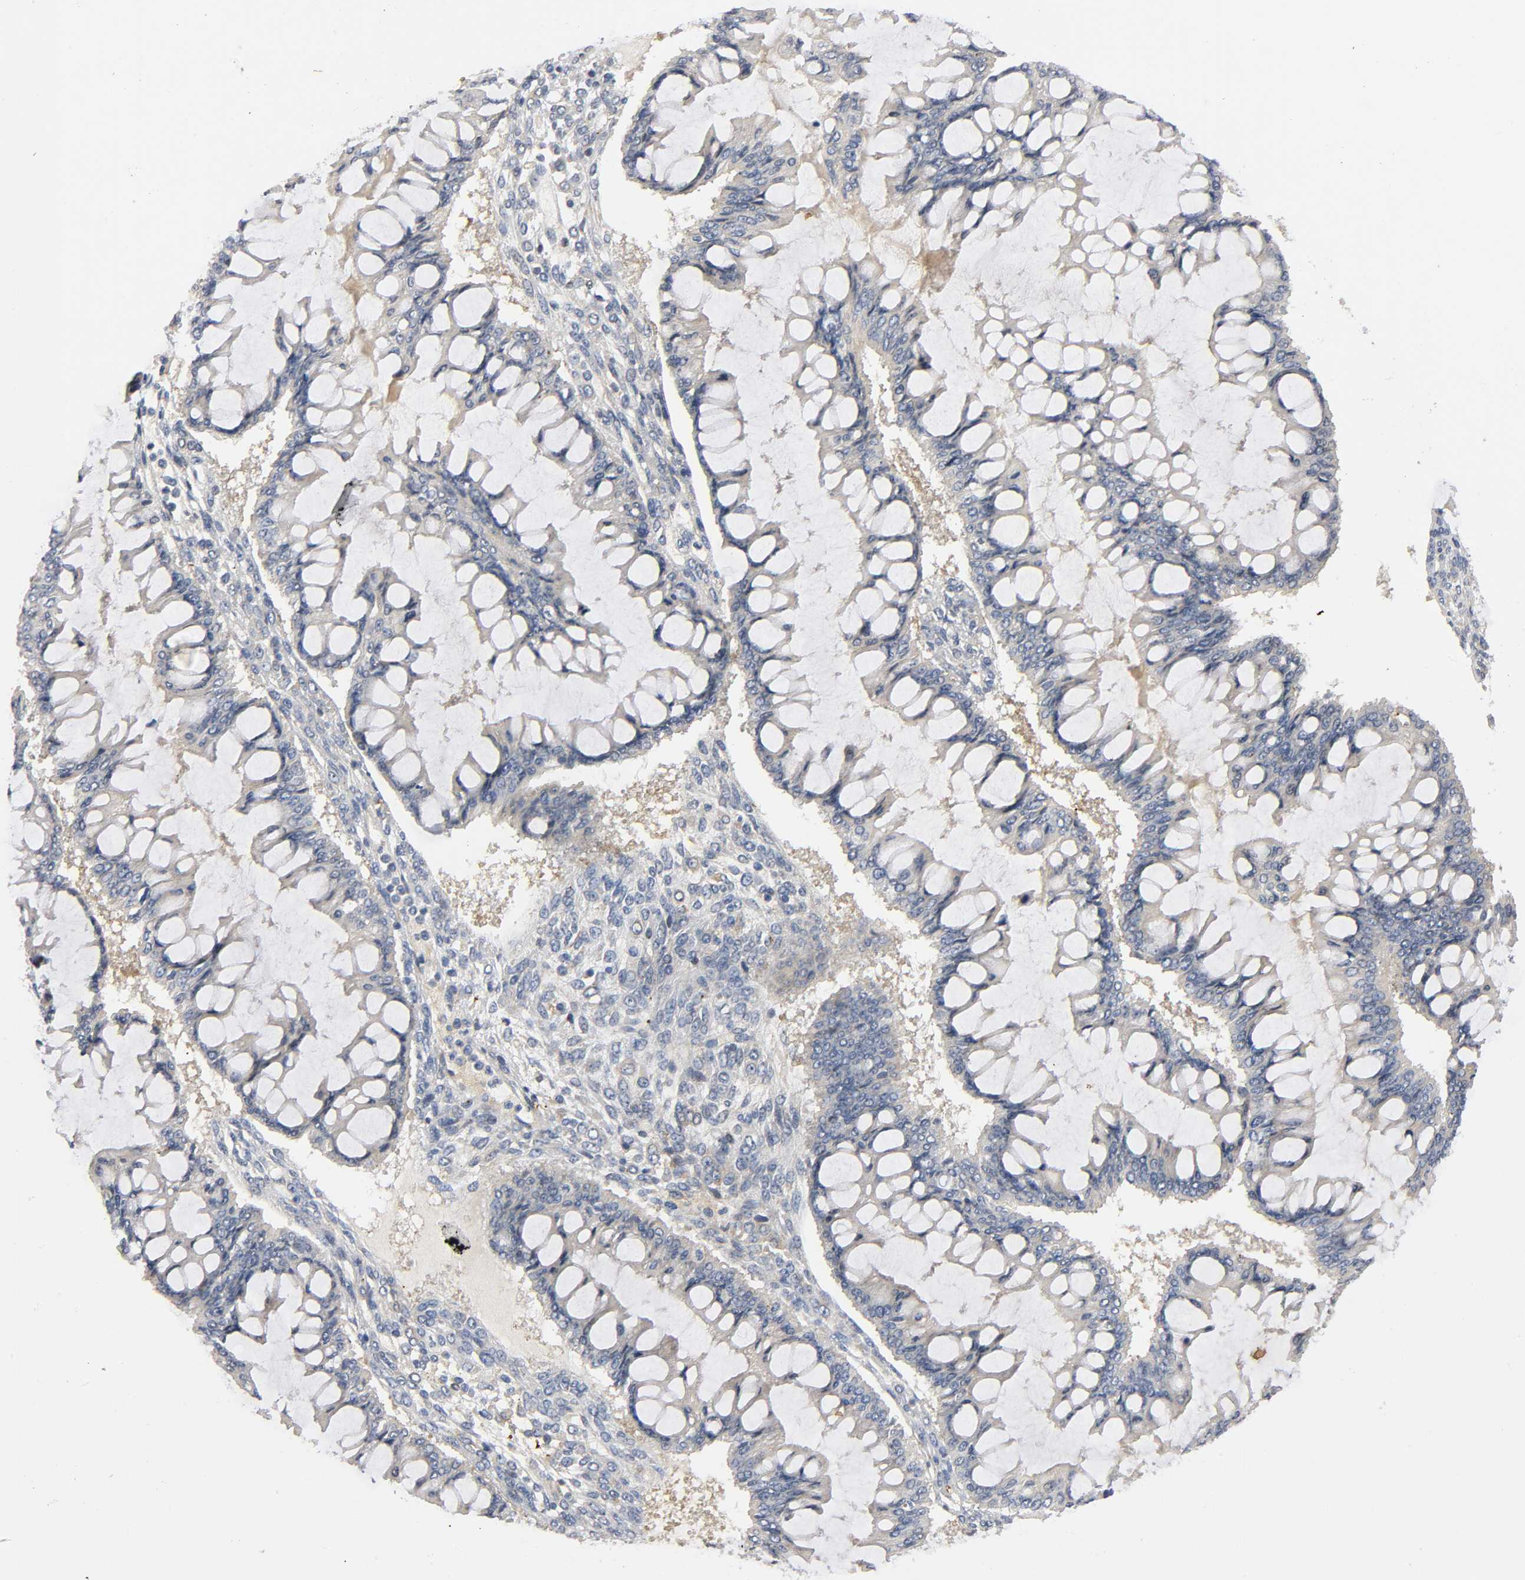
{"staining": {"intensity": "weak", "quantity": ">75%", "location": "cytoplasmic/membranous"}, "tissue": "ovarian cancer", "cell_type": "Tumor cells", "image_type": "cancer", "snomed": [{"axis": "morphology", "description": "Cystadenocarcinoma, mucinous, NOS"}, {"axis": "topography", "description": "Ovary"}], "caption": "Ovarian cancer stained with DAB (3,3'-diaminobenzidine) immunohistochemistry (IHC) exhibits low levels of weak cytoplasmic/membranous expression in about >75% of tumor cells. (Brightfield microscopy of DAB IHC at high magnification).", "gene": "HDAC6", "patient": {"sex": "female", "age": 73}}